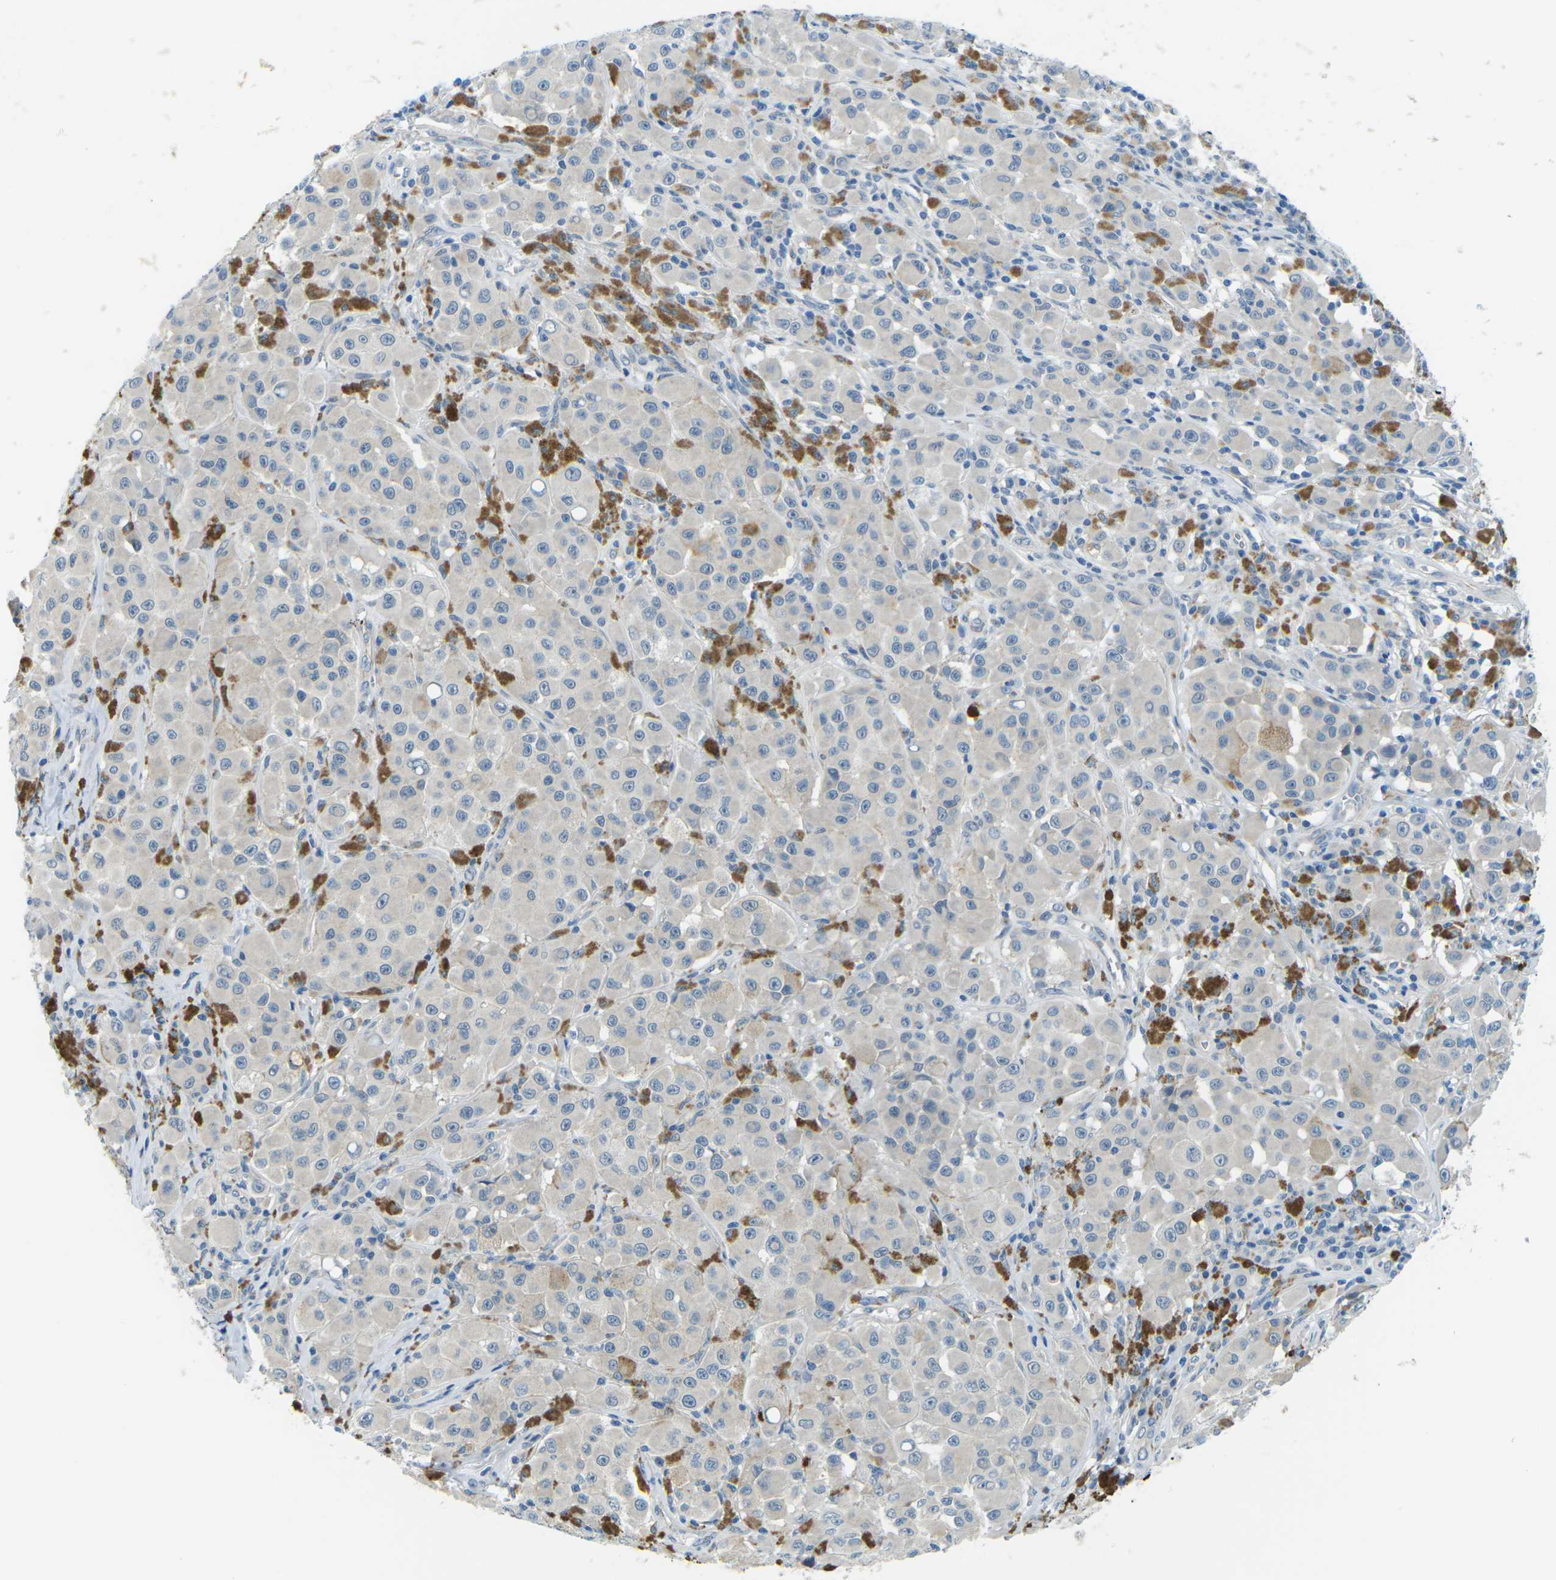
{"staining": {"intensity": "negative", "quantity": "none", "location": "none"}, "tissue": "melanoma", "cell_type": "Tumor cells", "image_type": "cancer", "snomed": [{"axis": "morphology", "description": "Malignant melanoma, NOS"}, {"axis": "topography", "description": "Skin"}], "caption": "Protein analysis of malignant melanoma displays no significant staining in tumor cells. Brightfield microscopy of immunohistochemistry (IHC) stained with DAB (brown) and hematoxylin (blue), captured at high magnification.", "gene": "CTNND1", "patient": {"sex": "male", "age": 84}}